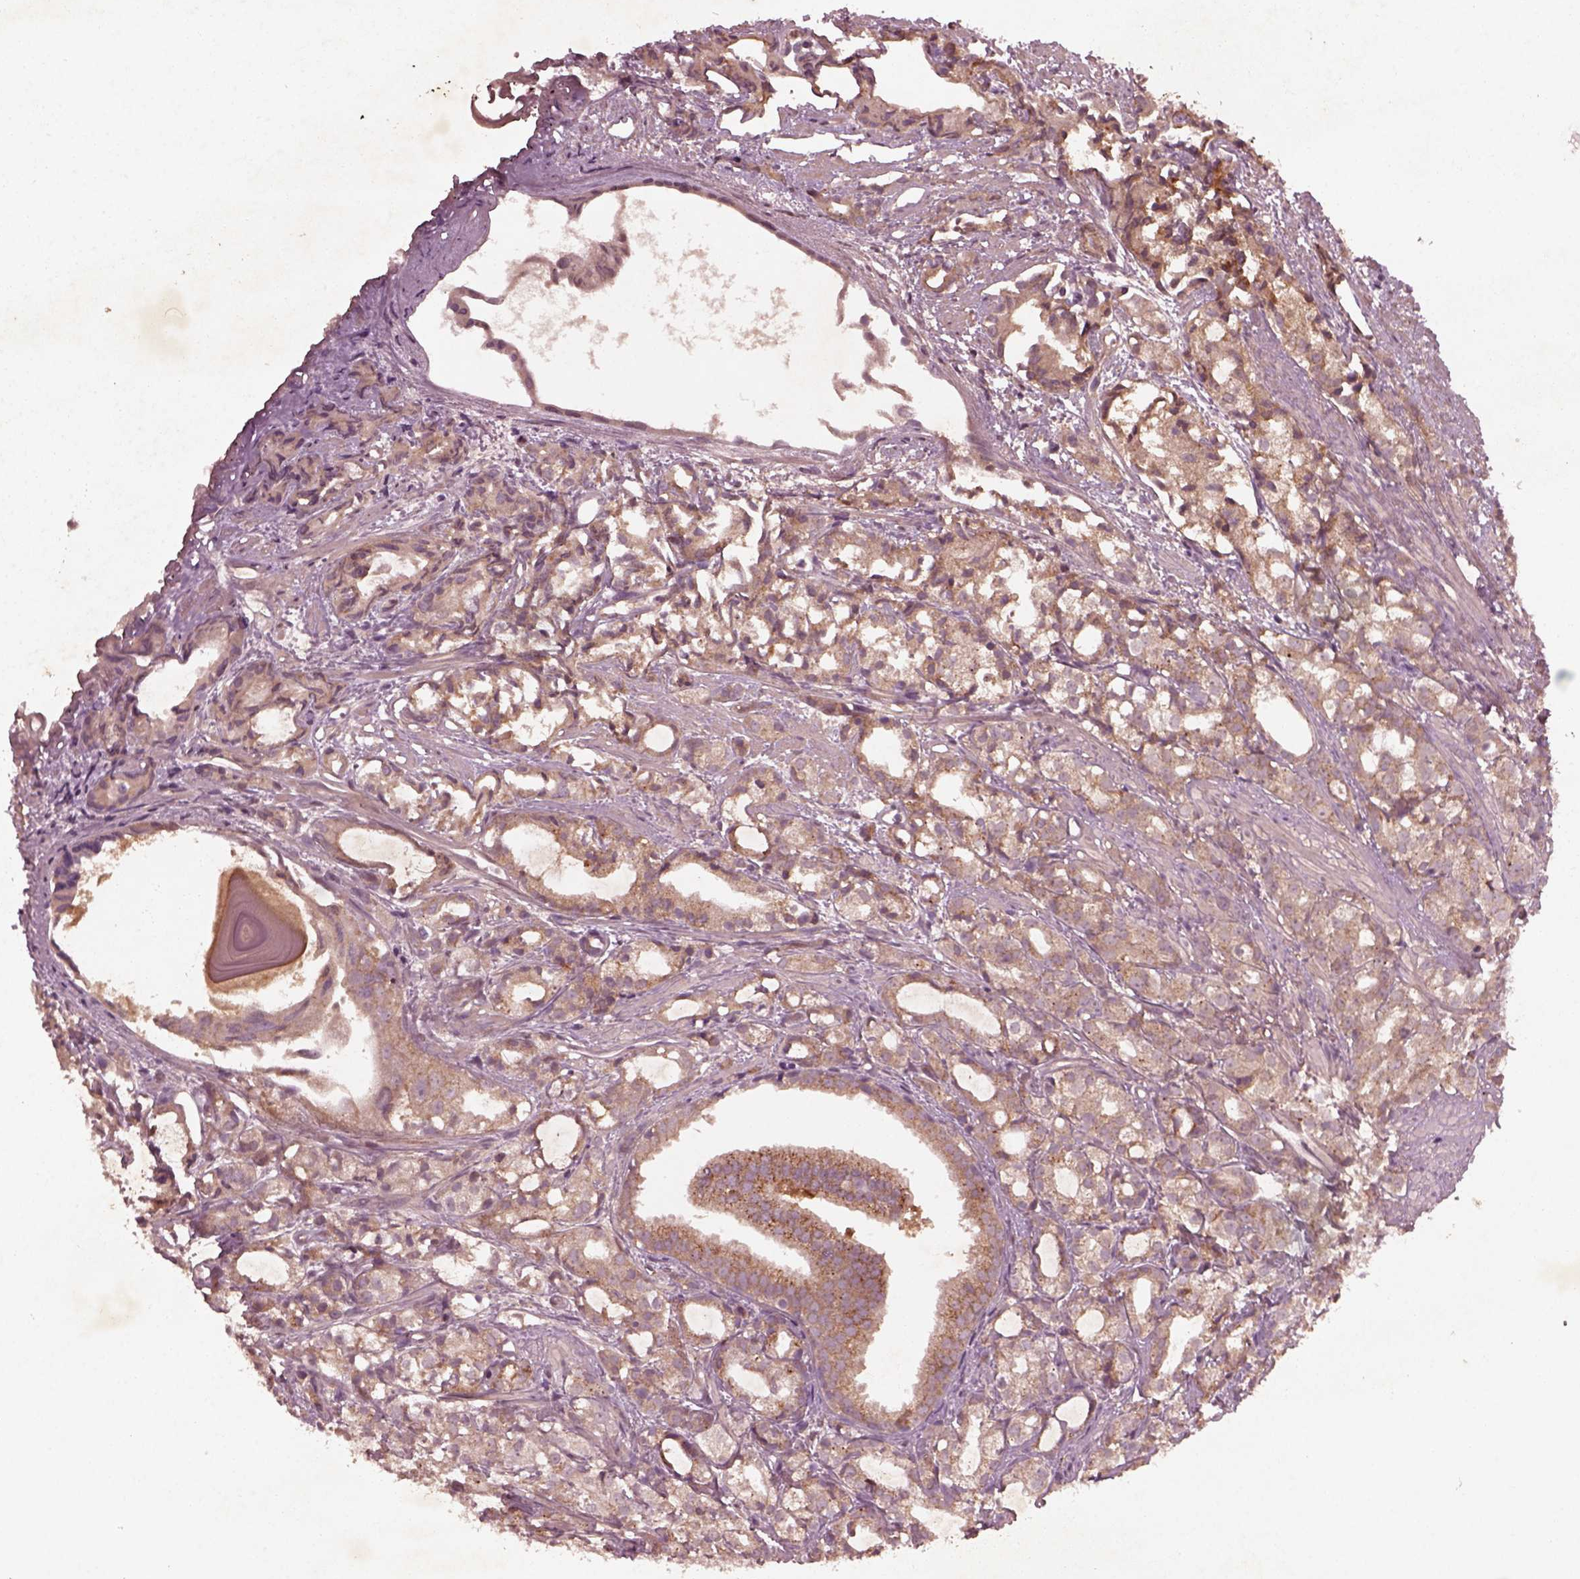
{"staining": {"intensity": "moderate", "quantity": ">75%", "location": "cytoplasmic/membranous"}, "tissue": "prostate cancer", "cell_type": "Tumor cells", "image_type": "cancer", "snomed": [{"axis": "morphology", "description": "Adenocarcinoma, High grade"}, {"axis": "topography", "description": "Prostate"}], "caption": "High-power microscopy captured an immunohistochemistry histopathology image of prostate cancer, revealing moderate cytoplasmic/membranous positivity in about >75% of tumor cells.", "gene": "FAM234A", "patient": {"sex": "male", "age": 79}}